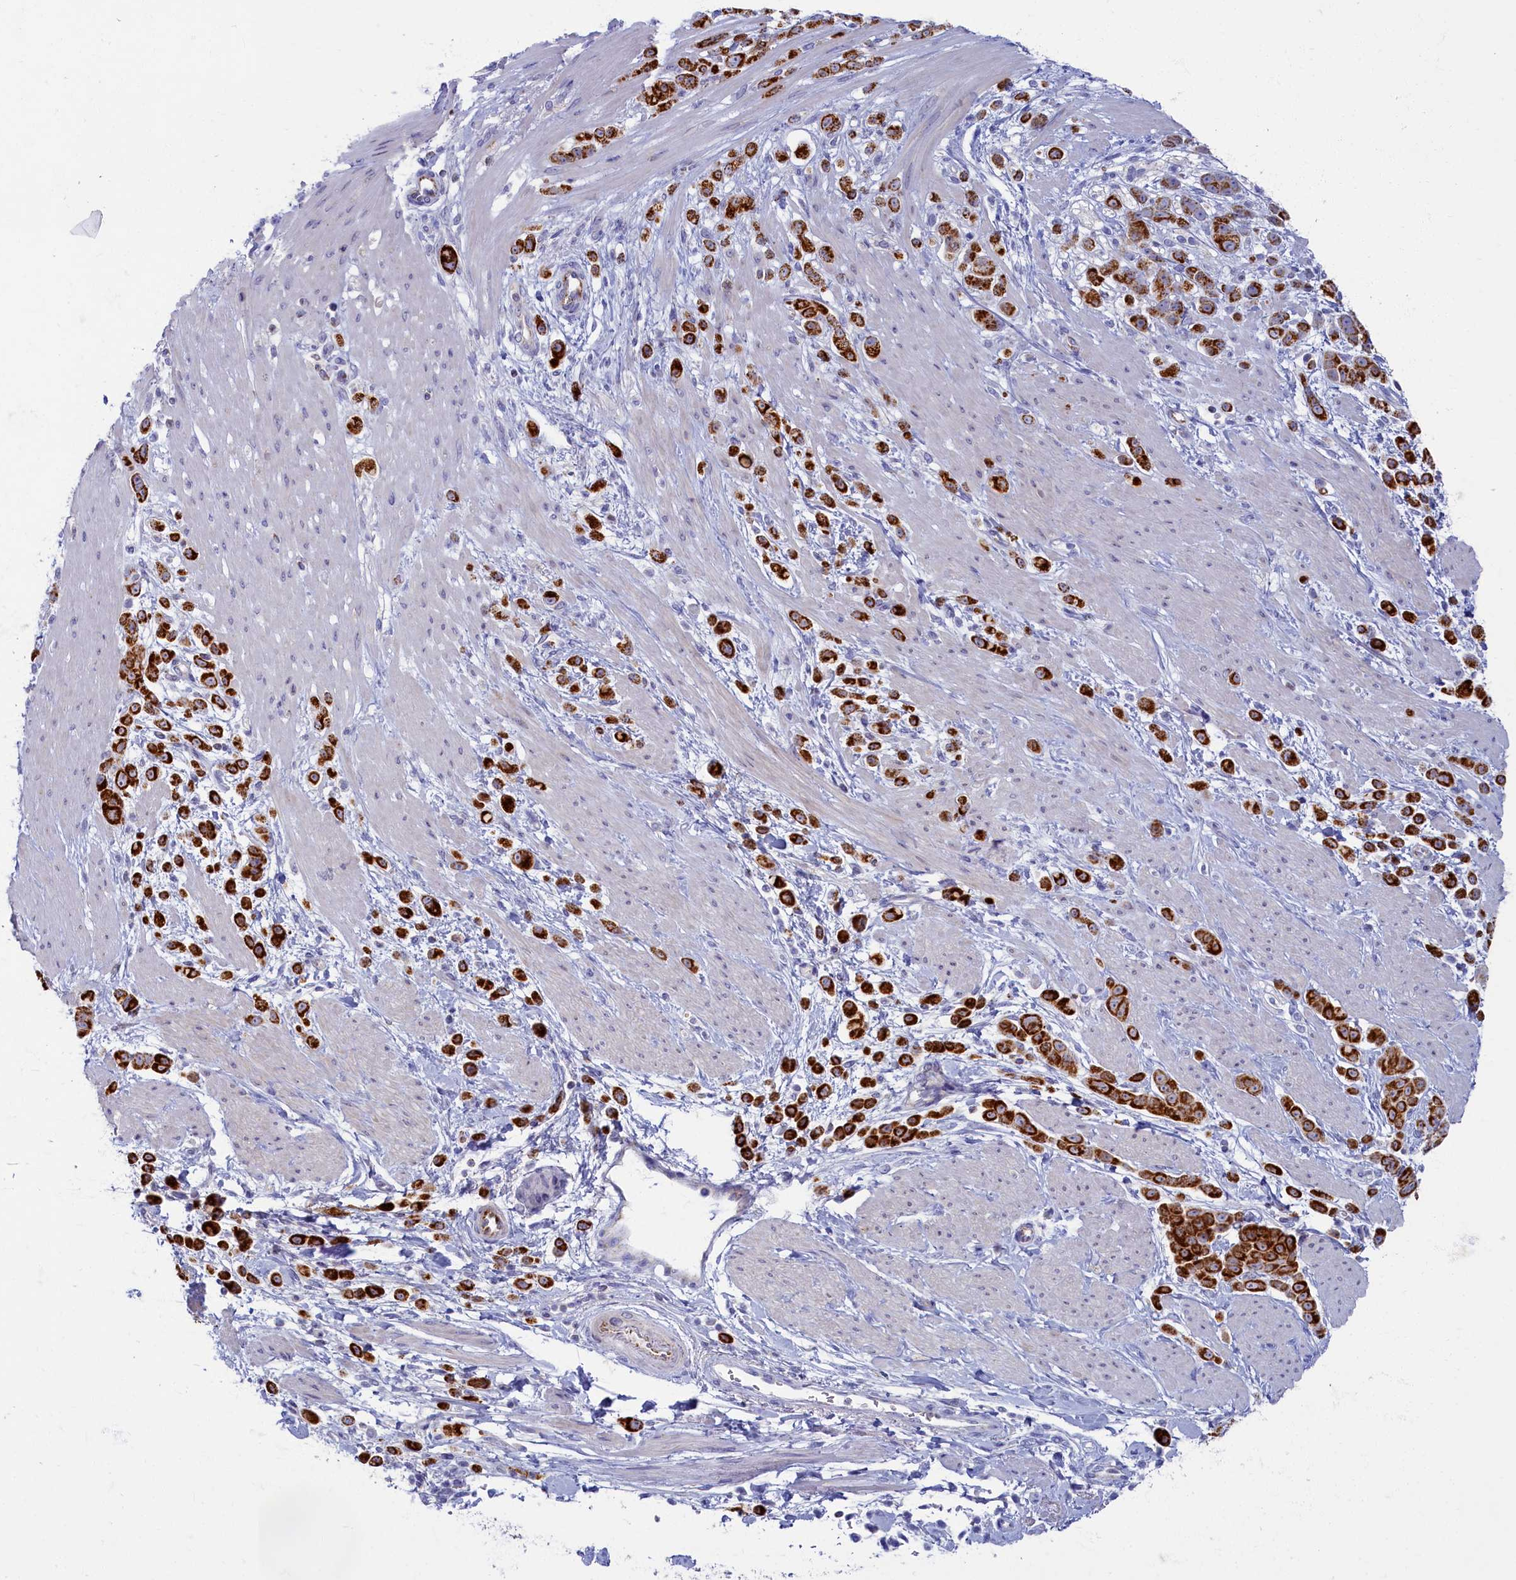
{"staining": {"intensity": "strong", "quantity": ">75%", "location": "cytoplasmic/membranous"}, "tissue": "pancreatic cancer", "cell_type": "Tumor cells", "image_type": "cancer", "snomed": [{"axis": "morphology", "description": "Normal tissue, NOS"}, {"axis": "morphology", "description": "Adenocarcinoma, NOS"}, {"axis": "topography", "description": "Pancreas"}], "caption": "Protein expression analysis of adenocarcinoma (pancreatic) exhibits strong cytoplasmic/membranous expression in about >75% of tumor cells.", "gene": "OCIAD2", "patient": {"sex": "female", "age": 64}}